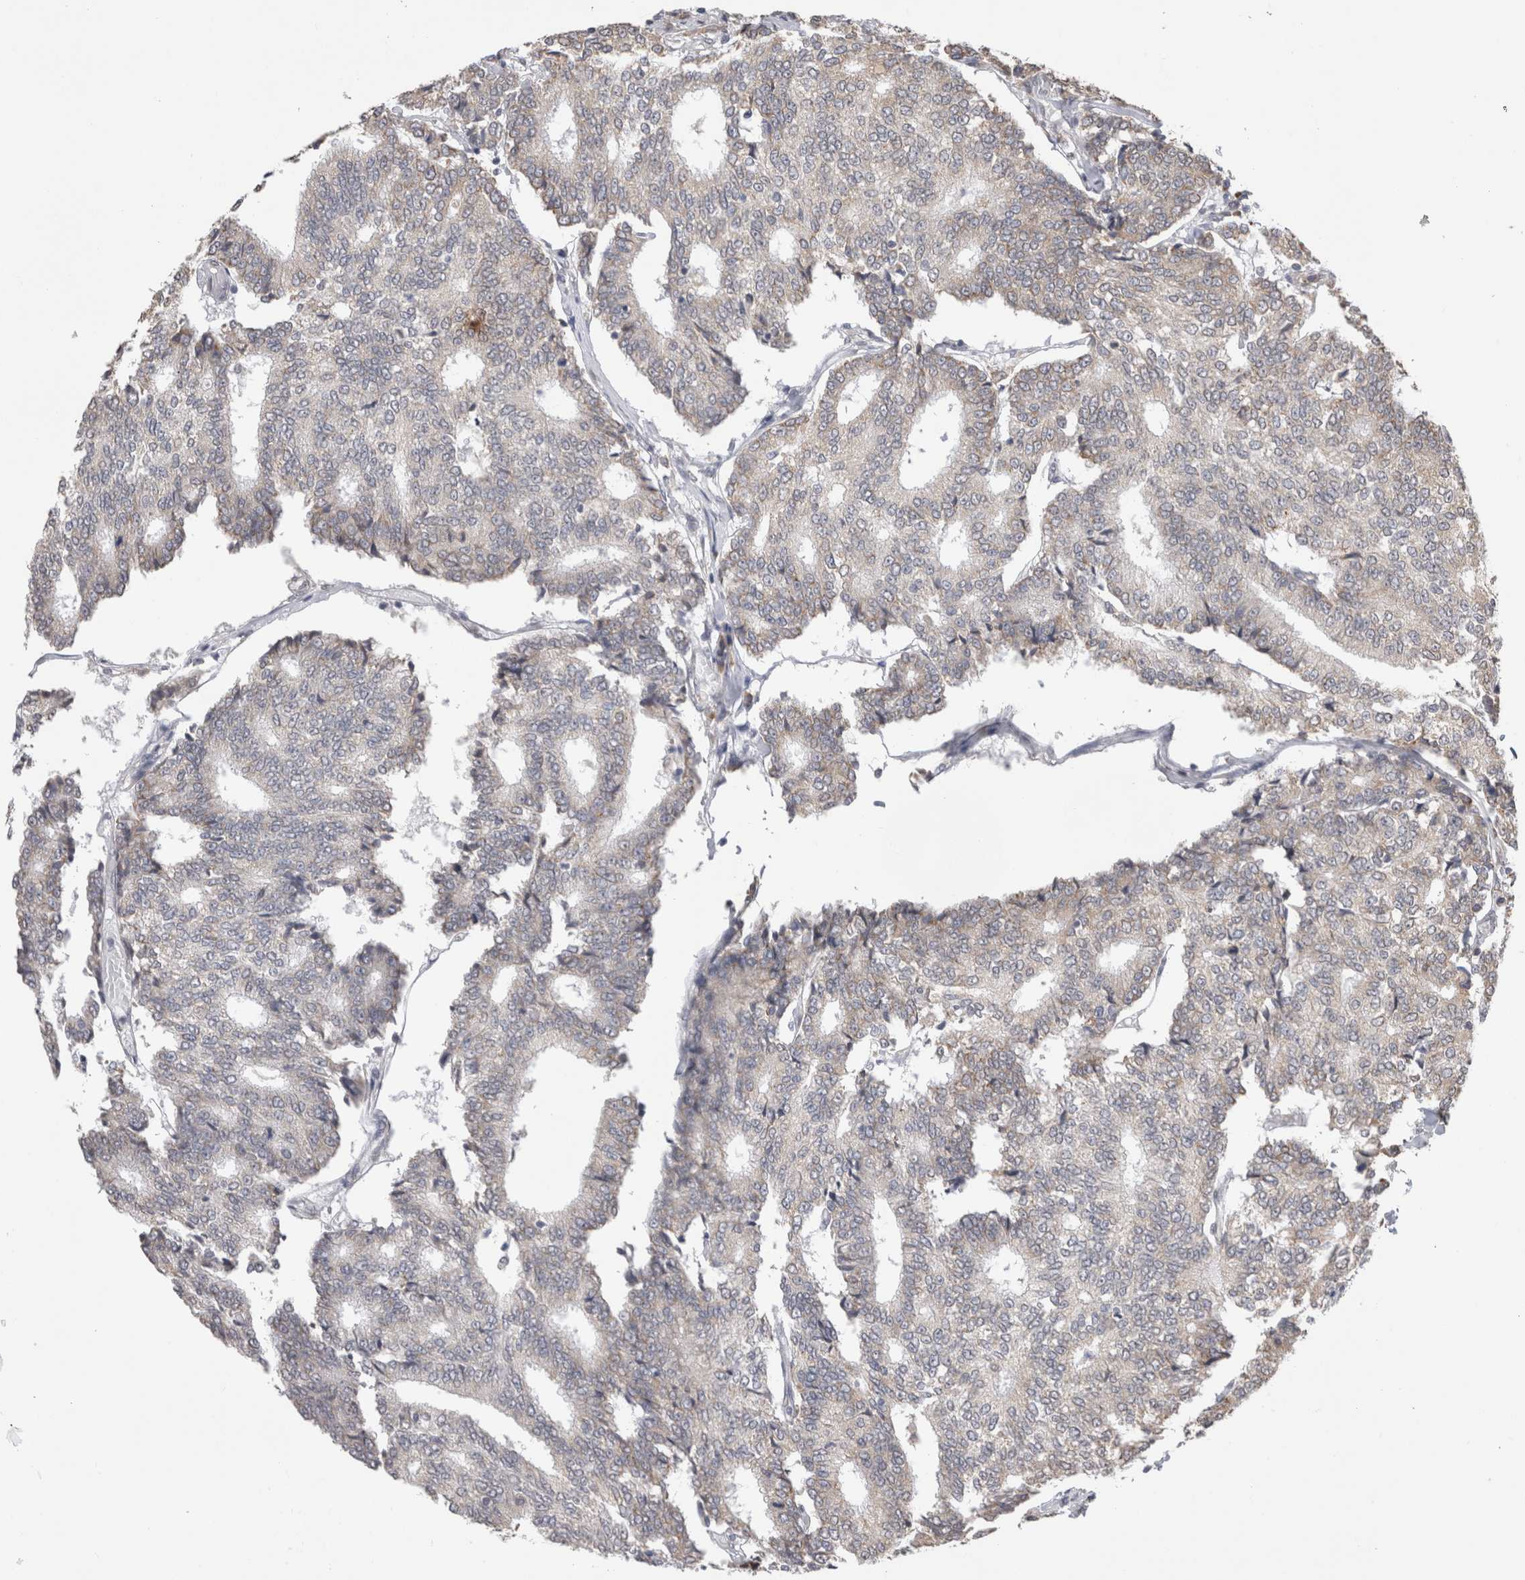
{"staining": {"intensity": "negative", "quantity": "none", "location": "none"}, "tissue": "prostate cancer", "cell_type": "Tumor cells", "image_type": "cancer", "snomed": [{"axis": "morphology", "description": "Normal tissue, NOS"}, {"axis": "morphology", "description": "Adenocarcinoma, High grade"}, {"axis": "topography", "description": "Prostate"}, {"axis": "topography", "description": "Seminal veicle"}], "caption": "Tumor cells are negative for brown protein staining in high-grade adenocarcinoma (prostate).", "gene": "NOMO1", "patient": {"sex": "male", "age": 55}}